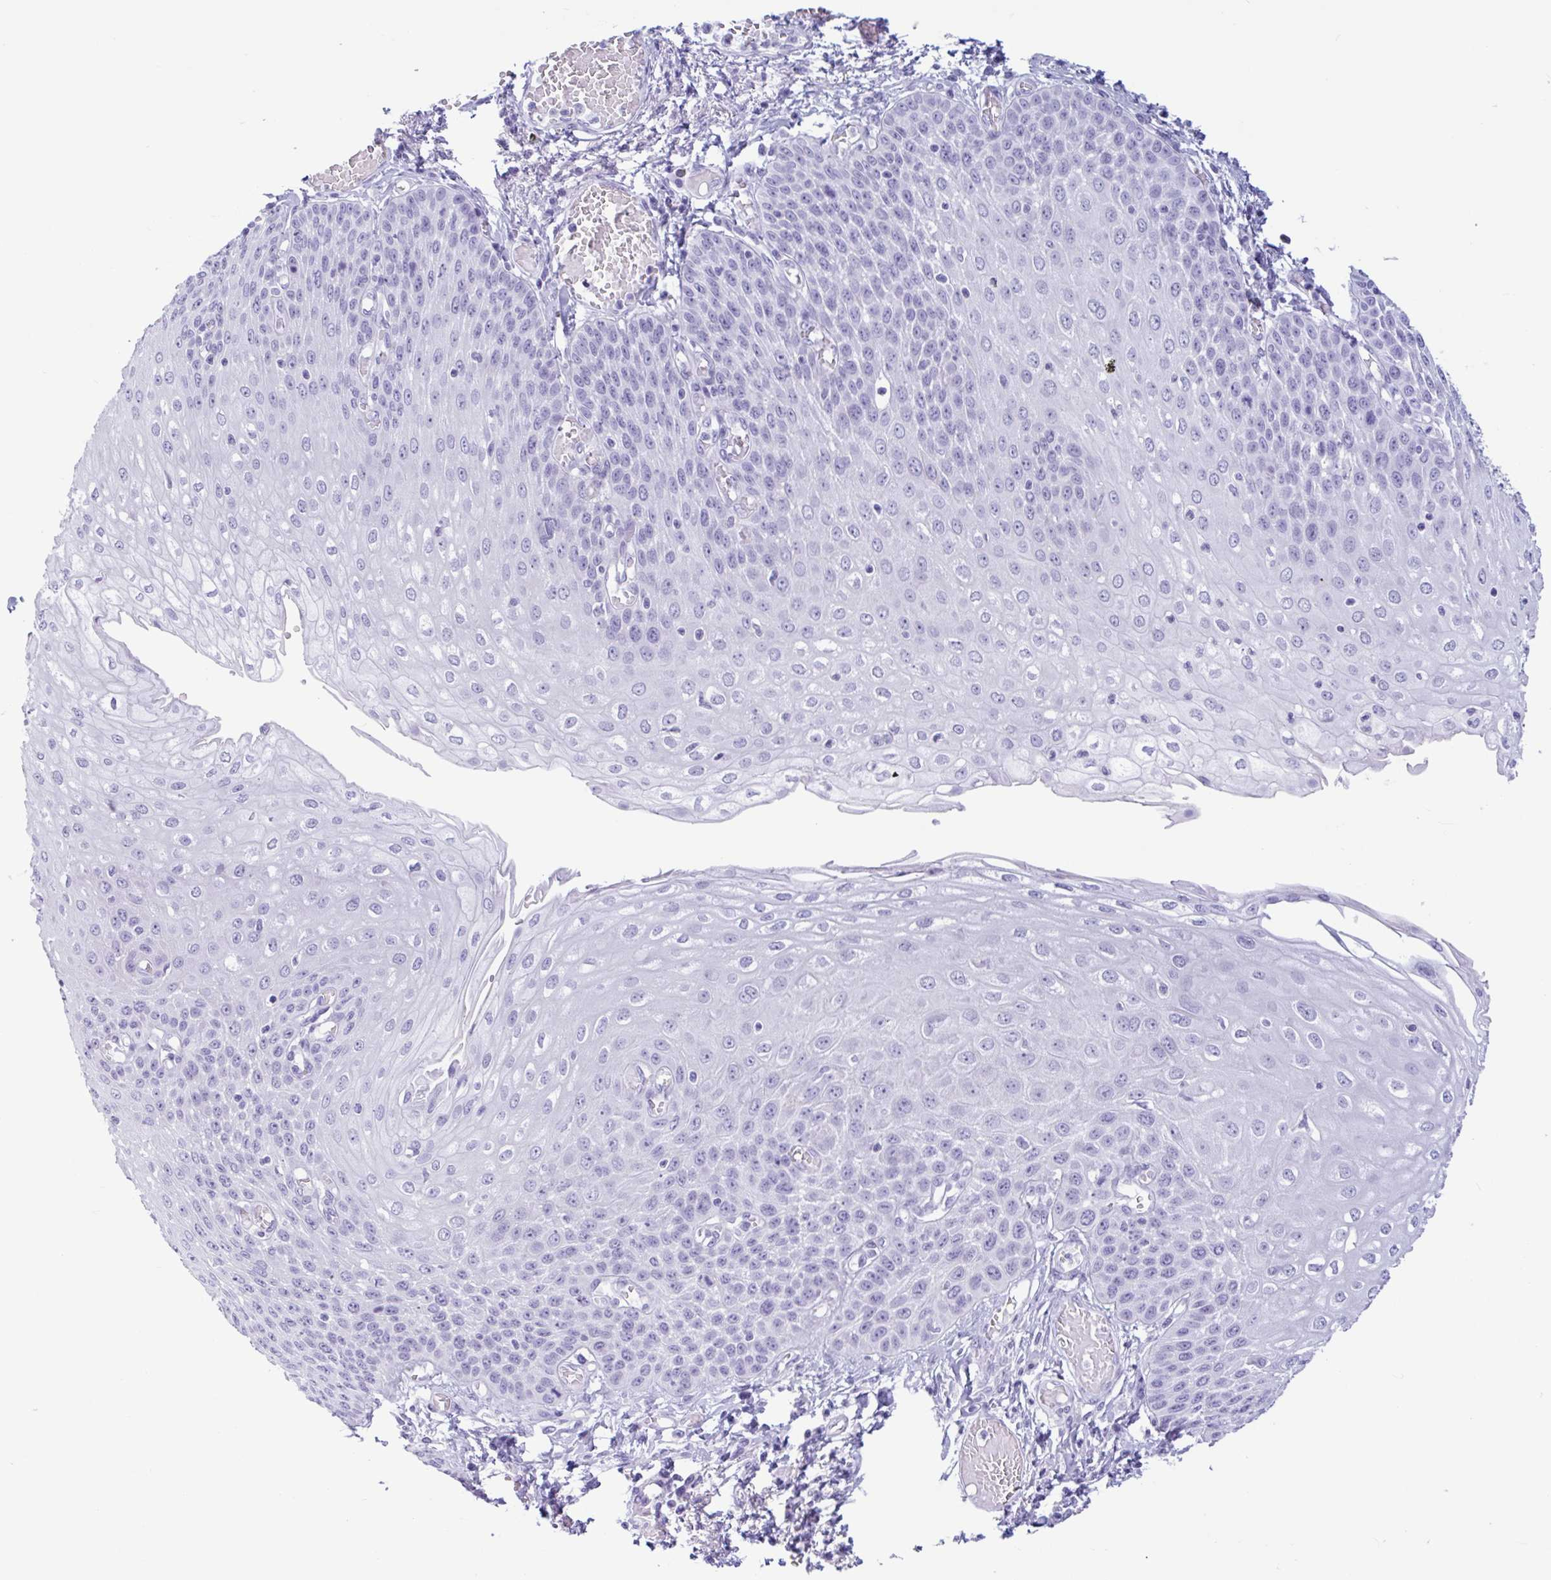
{"staining": {"intensity": "negative", "quantity": "none", "location": "none"}, "tissue": "esophagus", "cell_type": "Squamous epithelial cells", "image_type": "normal", "snomed": [{"axis": "morphology", "description": "Normal tissue, NOS"}, {"axis": "morphology", "description": "Adenocarcinoma, NOS"}, {"axis": "topography", "description": "Esophagus"}], "caption": "This is an immunohistochemistry (IHC) image of normal human esophagus. There is no expression in squamous epithelial cells.", "gene": "CTSE", "patient": {"sex": "male", "age": 81}}